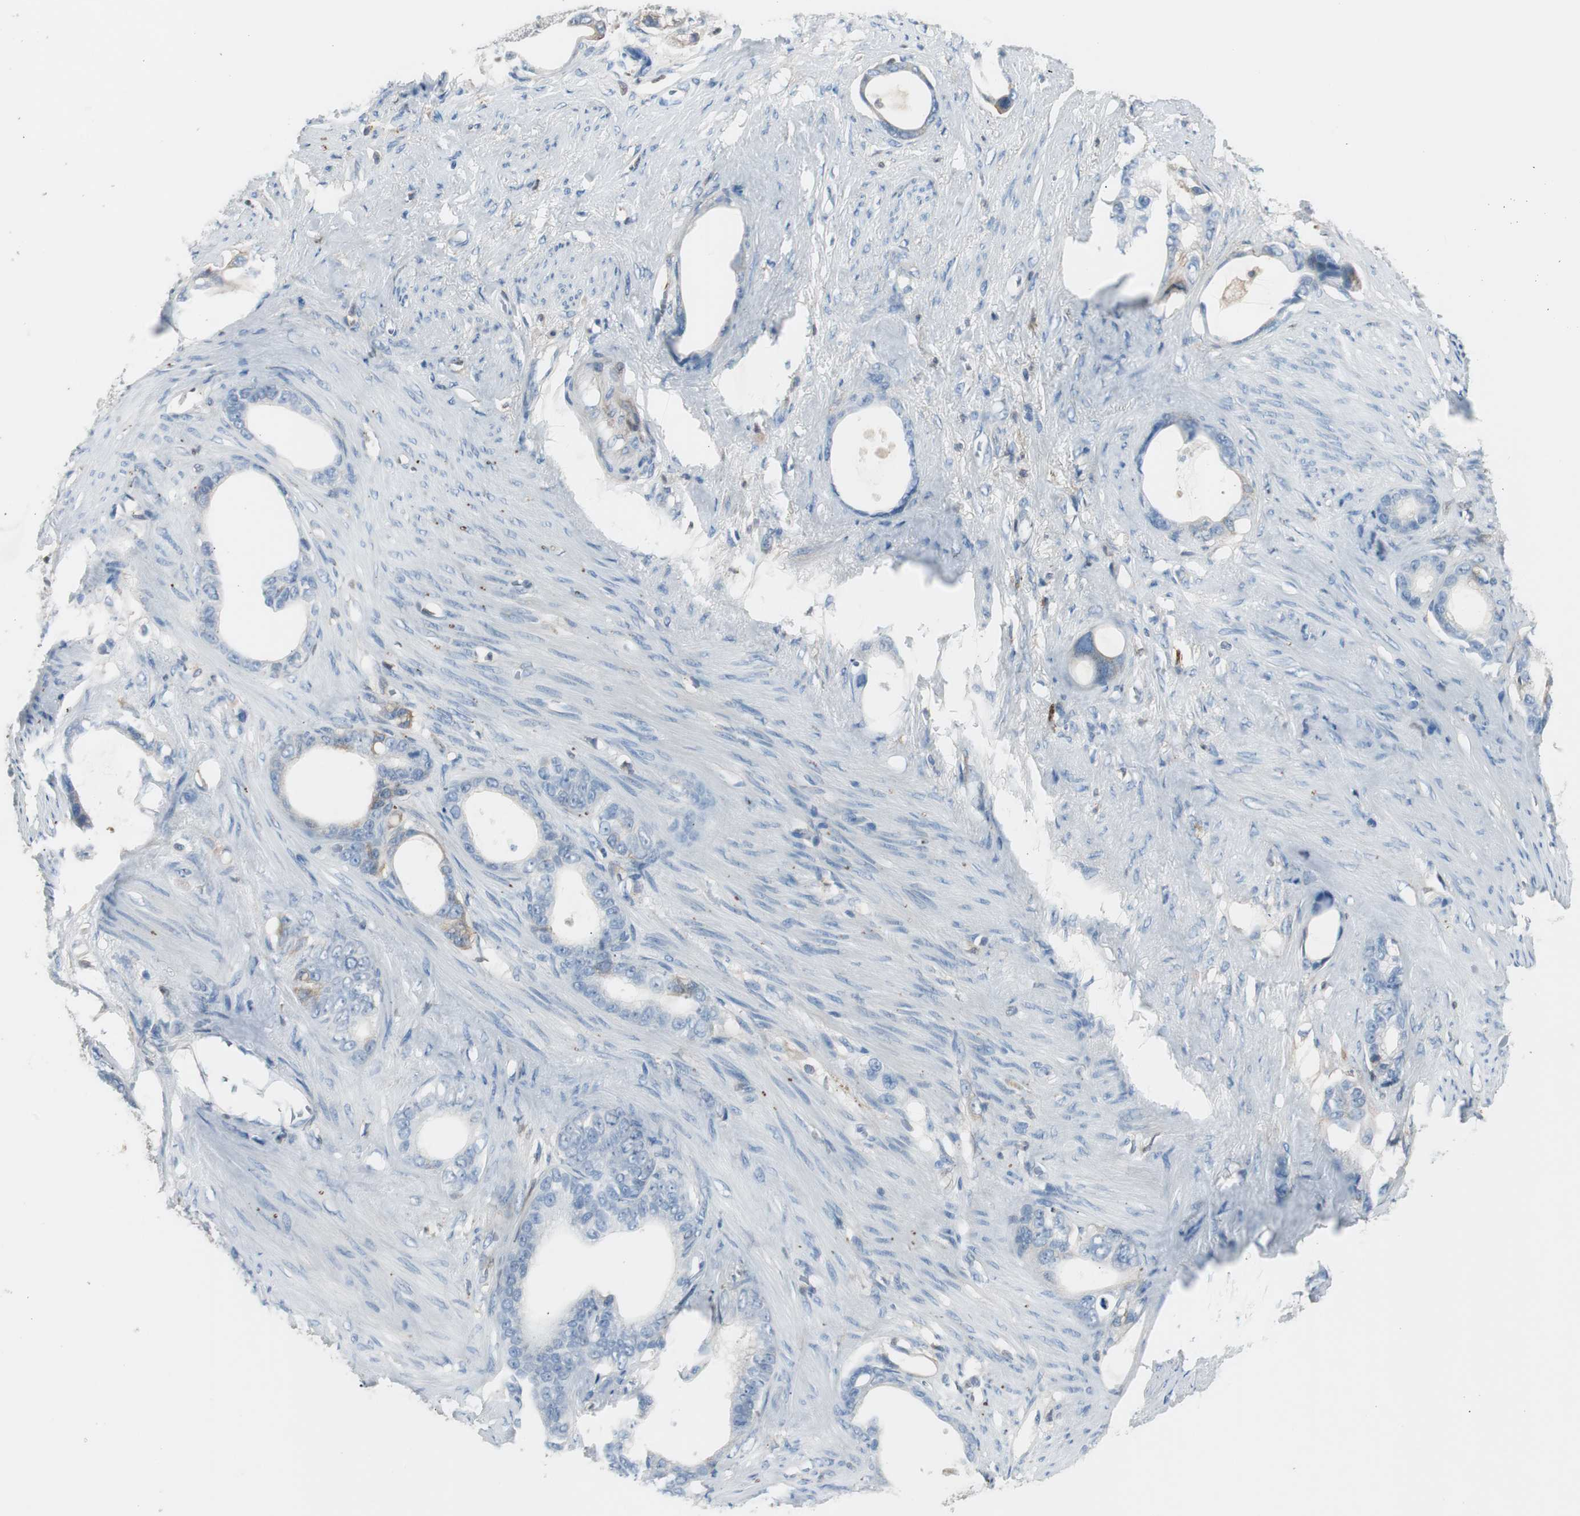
{"staining": {"intensity": "negative", "quantity": "none", "location": "none"}, "tissue": "stomach cancer", "cell_type": "Tumor cells", "image_type": "cancer", "snomed": [{"axis": "morphology", "description": "Adenocarcinoma, NOS"}, {"axis": "topography", "description": "Stomach"}], "caption": "Immunohistochemistry (IHC) of stomach adenocarcinoma exhibits no staining in tumor cells. The staining is performed using DAB brown chromogen with nuclei counter-stained in using hematoxylin.", "gene": "SERPINF1", "patient": {"sex": "female", "age": 75}}